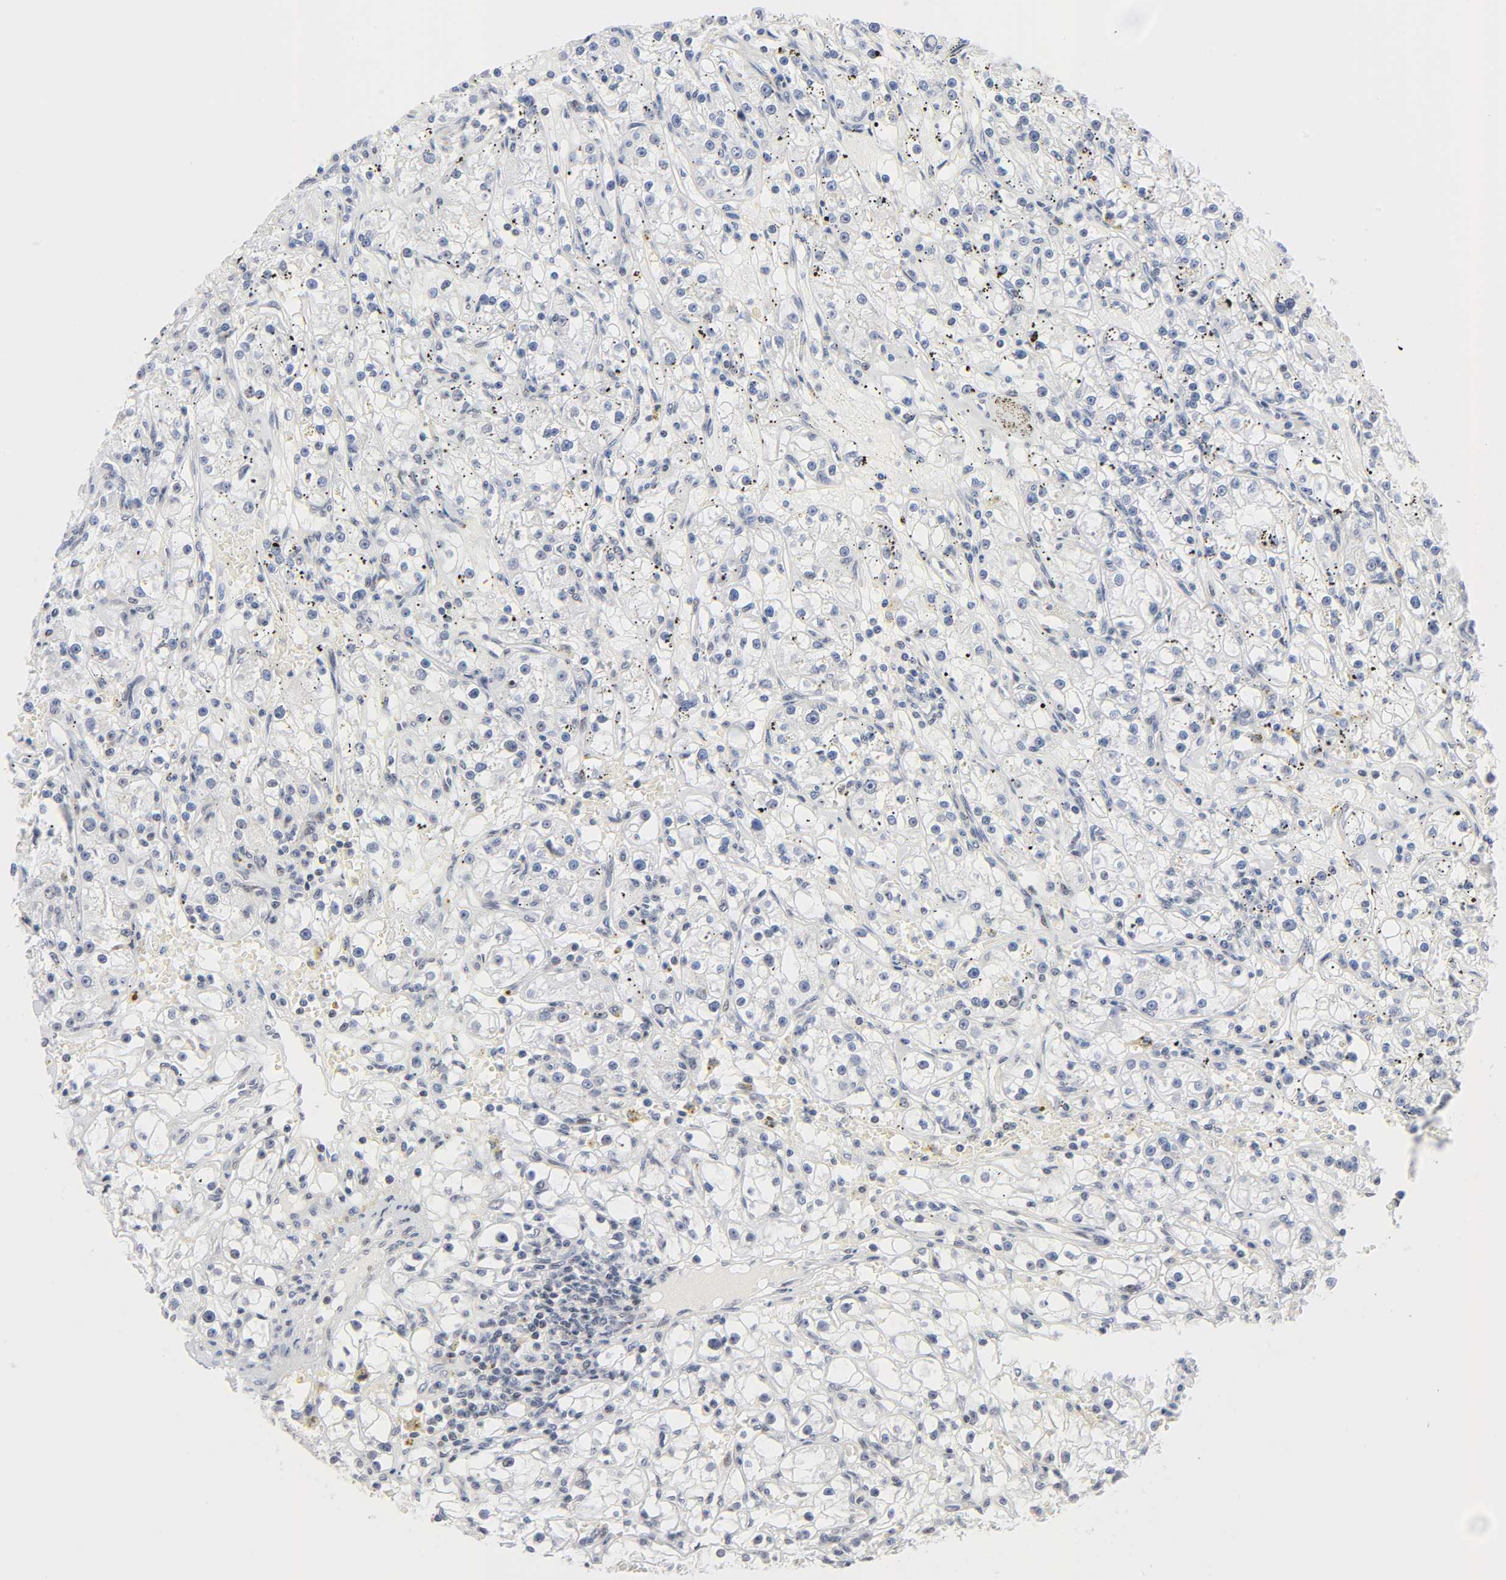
{"staining": {"intensity": "negative", "quantity": "none", "location": "none"}, "tissue": "renal cancer", "cell_type": "Tumor cells", "image_type": "cancer", "snomed": [{"axis": "morphology", "description": "Adenocarcinoma, NOS"}, {"axis": "topography", "description": "Kidney"}], "caption": "Tumor cells are negative for brown protein staining in renal cancer. (Brightfield microscopy of DAB immunohistochemistry at high magnification).", "gene": "DIDO1", "patient": {"sex": "male", "age": 56}}